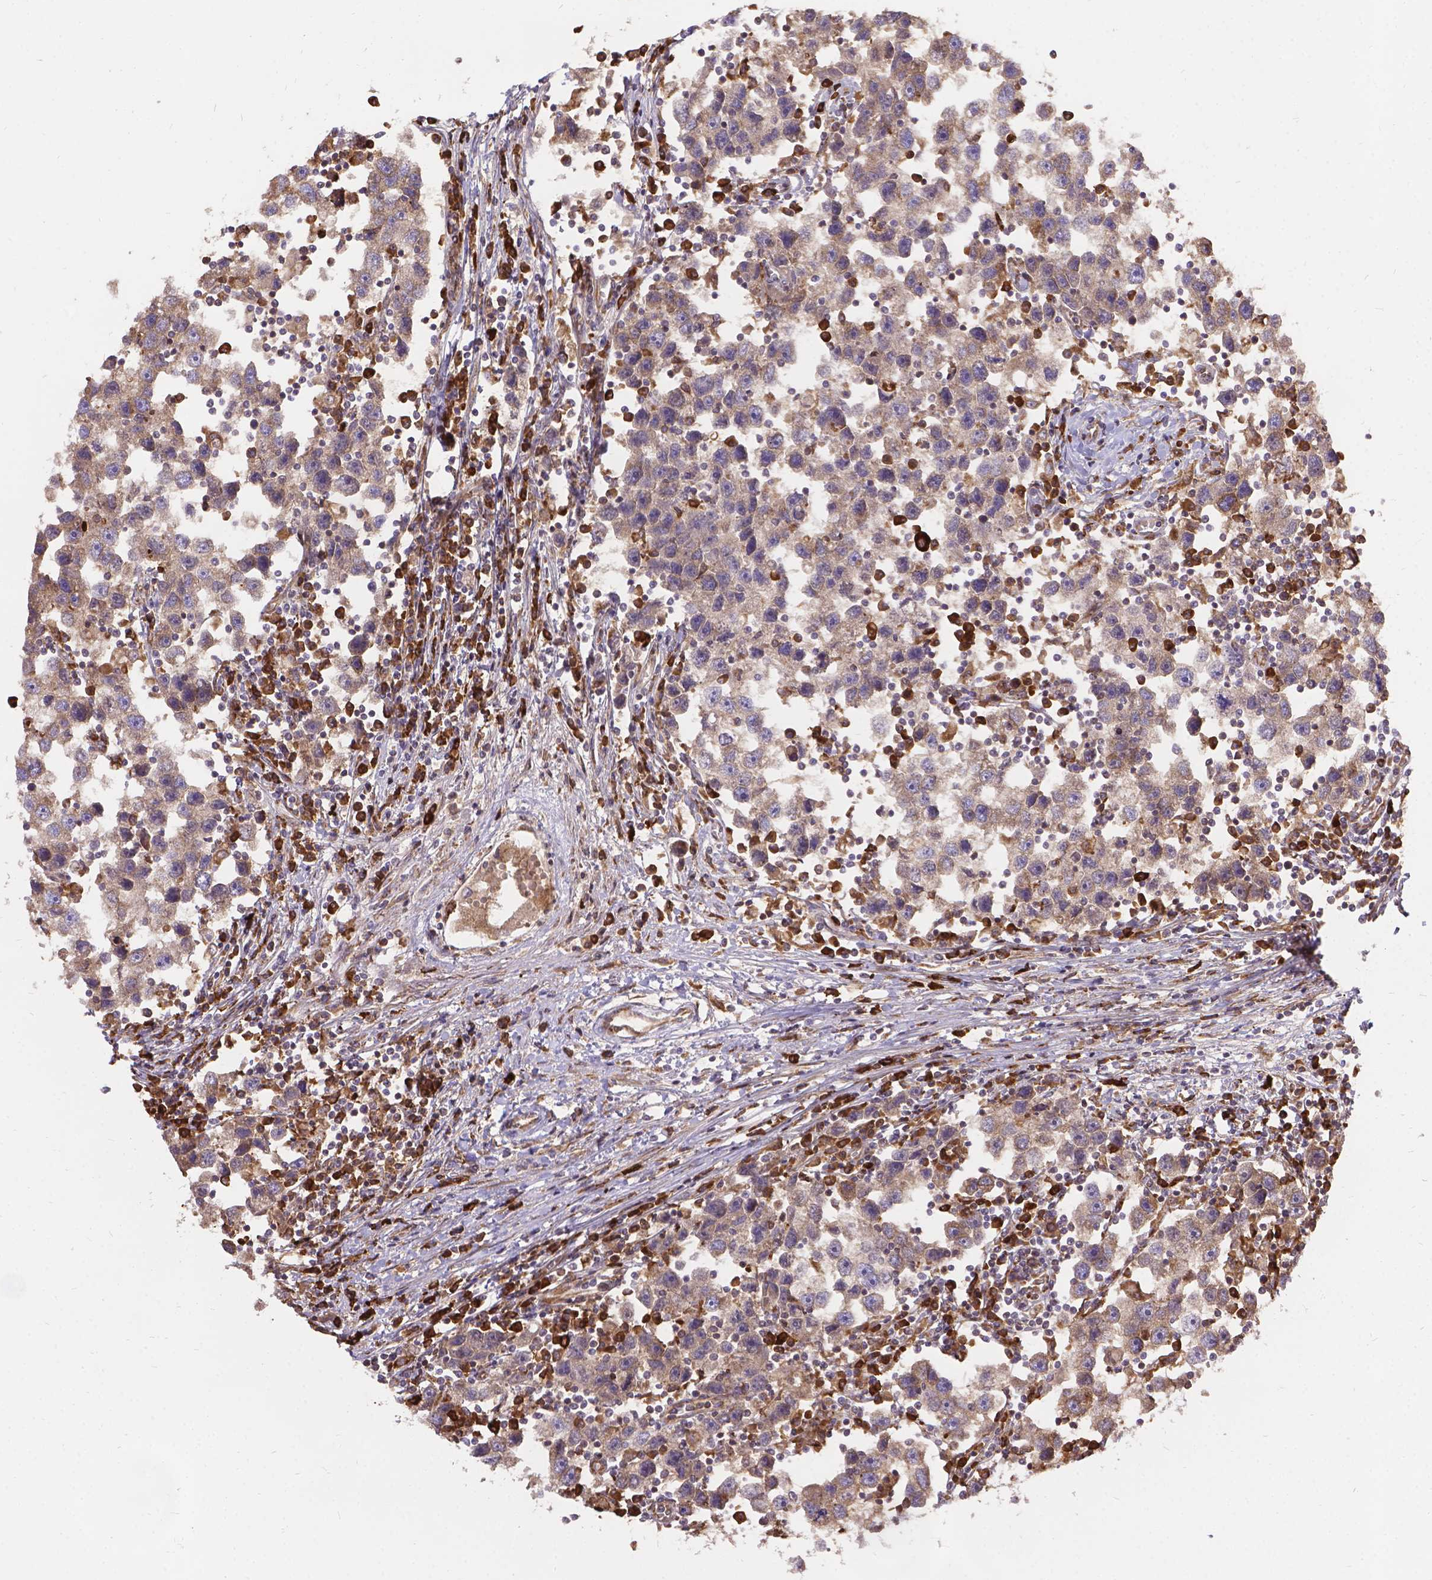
{"staining": {"intensity": "weak", "quantity": ">75%", "location": "cytoplasmic/membranous"}, "tissue": "testis cancer", "cell_type": "Tumor cells", "image_type": "cancer", "snomed": [{"axis": "morphology", "description": "Seminoma, NOS"}, {"axis": "topography", "description": "Testis"}], "caption": "IHC of seminoma (testis) reveals low levels of weak cytoplasmic/membranous staining in approximately >75% of tumor cells. The staining was performed using DAB (3,3'-diaminobenzidine), with brown indicating positive protein expression. Nuclei are stained blue with hematoxylin.", "gene": "DENND6A", "patient": {"sex": "male", "age": 30}}